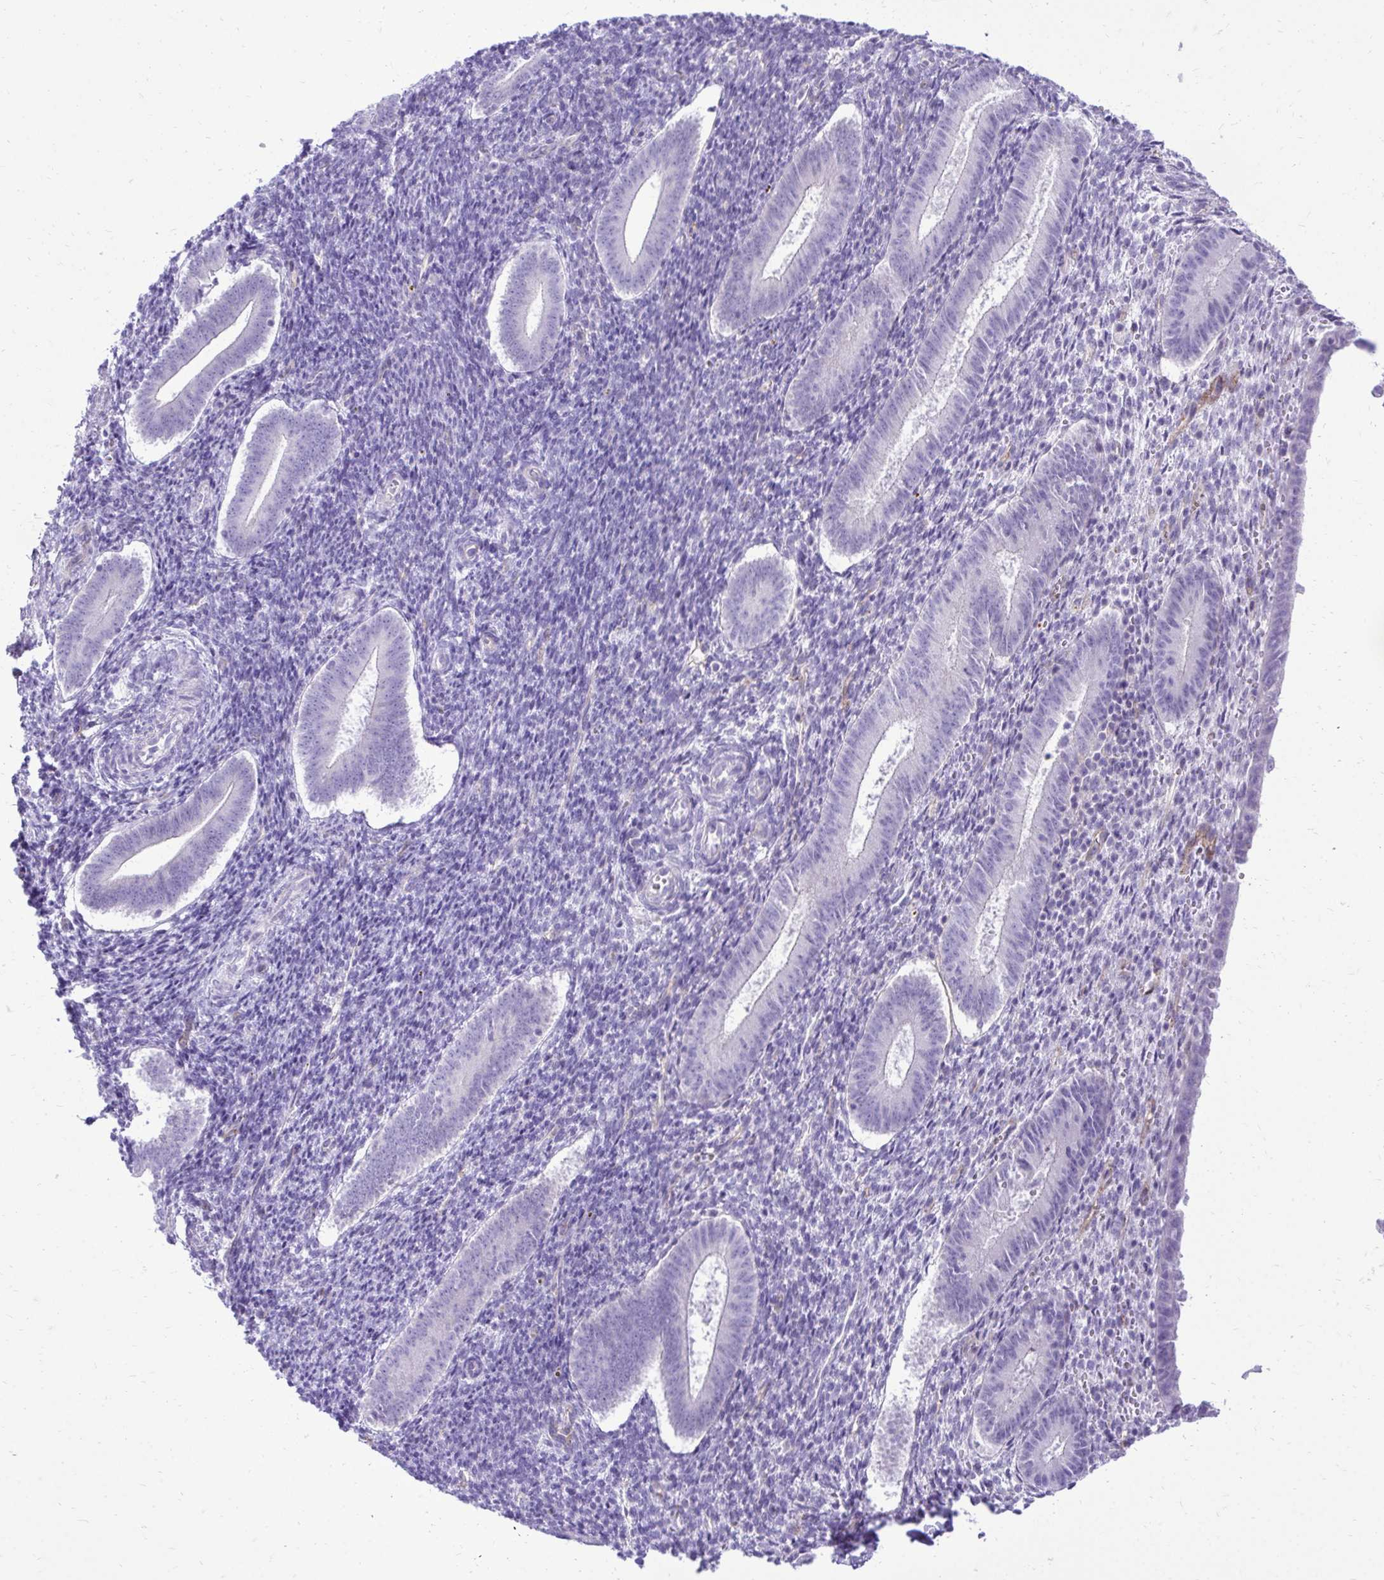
{"staining": {"intensity": "negative", "quantity": "none", "location": "none"}, "tissue": "endometrium", "cell_type": "Cells in endometrial stroma", "image_type": "normal", "snomed": [{"axis": "morphology", "description": "Normal tissue, NOS"}, {"axis": "topography", "description": "Endometrium"}], "caption": "Cells in endometrial stroma show no significant protein positivity in unremarkable endometrium. Nuclei are stained in blue.", "gene": "PELI3", "patient": {"sex": "female", "age": 25}}